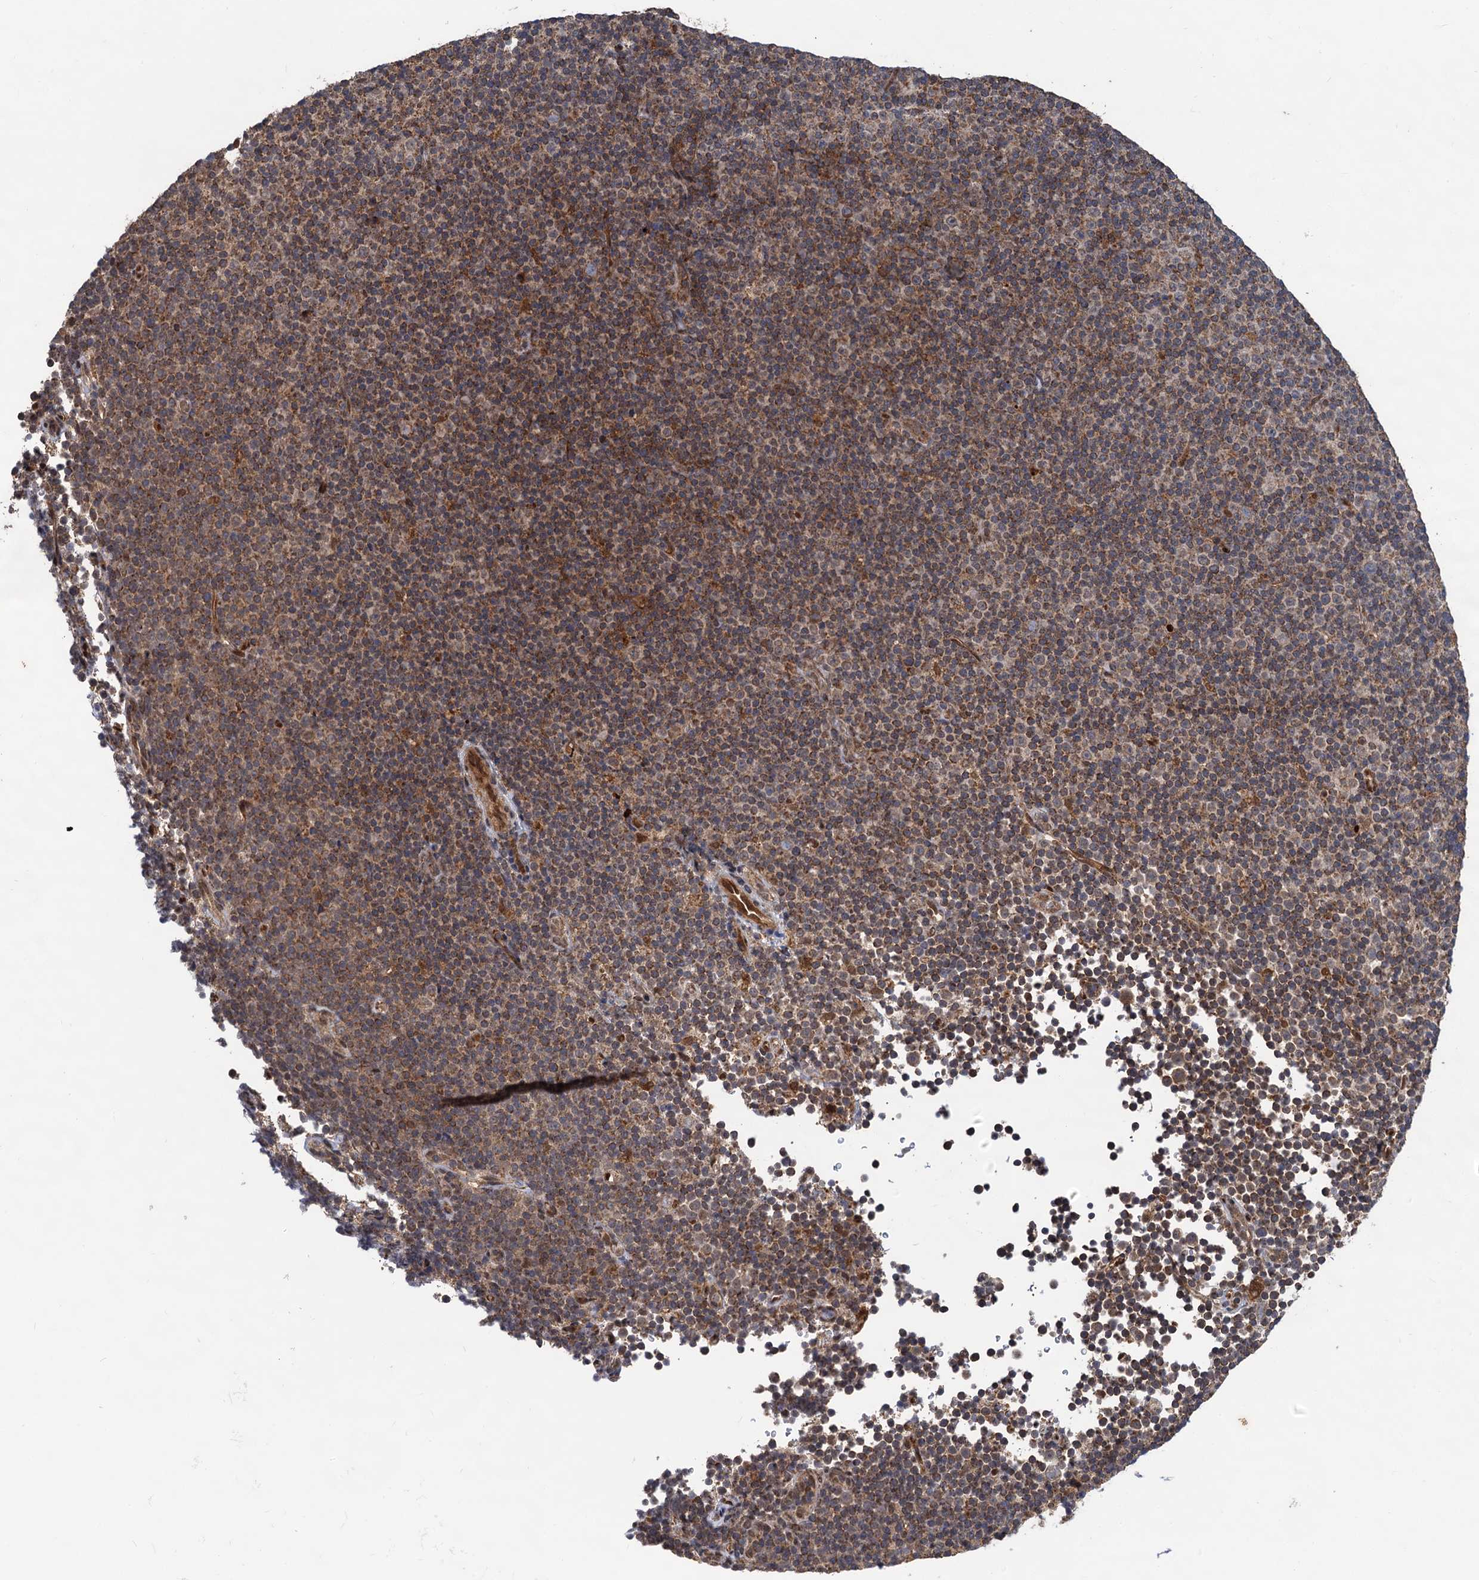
{"staining": {"intensity": "moderate", "quantity": ">75%", "location": "cytoplasmic/membranous"}, "tissue": "lymphoma", "cell_type": "Tumor cells", "image_type": "cancer", "snomed": [{"axis": "morphology", "description": "Malignant lymphoma, non-Hodgkin's type, Low grade"}, {"axis": "topography", "description": "Lymph node"}], "caption": "Lymphoma stained with immunohistochemistry demonstrates moderate cytoplasmic/membranous positivity in approximately >75% of tumor cells.", "gene": "CMPK2", "patient": {"sex": "female", "age": 67}}